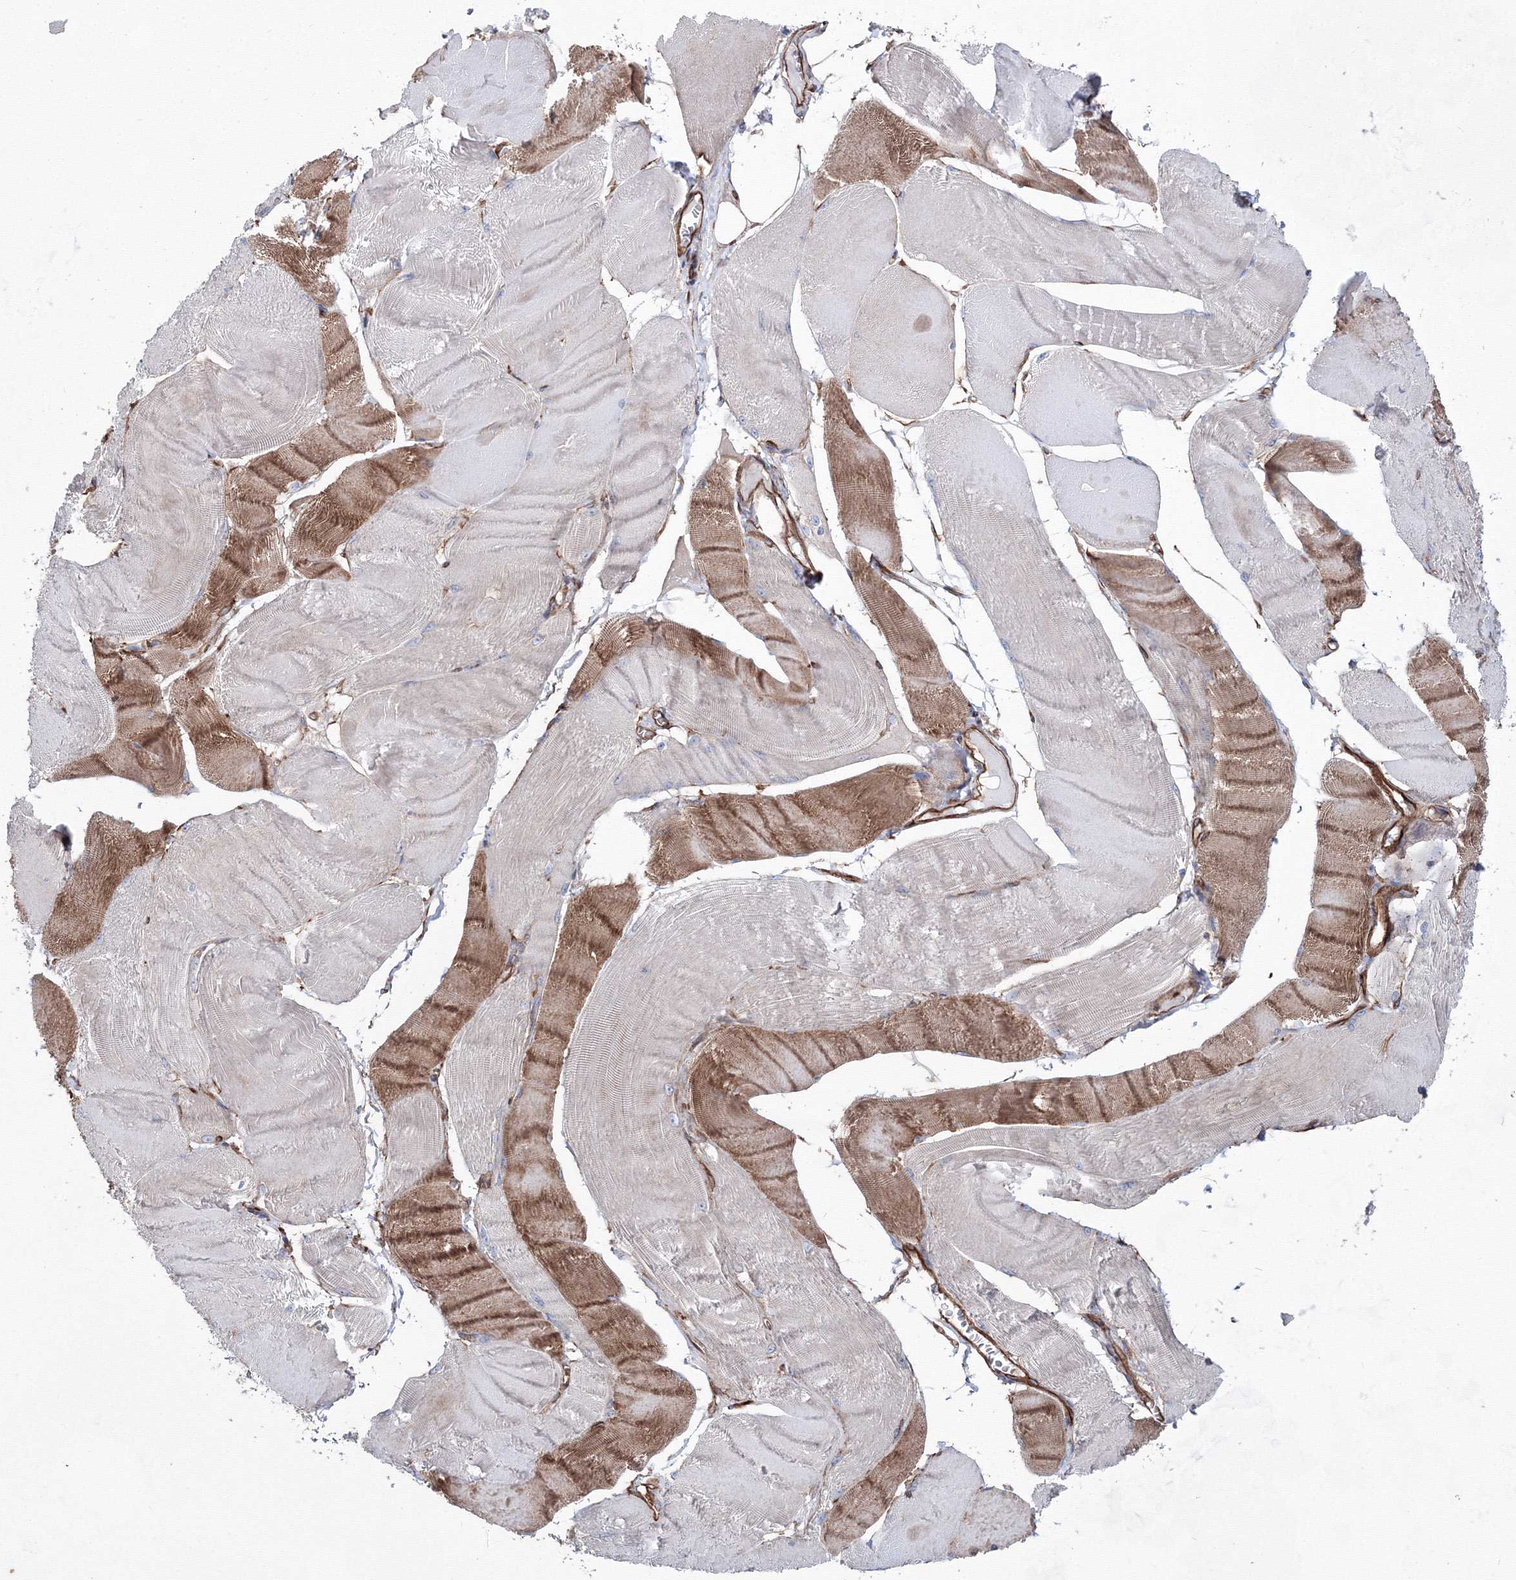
{"staining": {"intensity": "moderate", "quantity": "25%-75%", "location": "cytoplasmic/membranous"}, "tissue": "skeletal muscle", "cell_type": "Myocytes", "image_type": "normal", "snomed": [{"axis": "morphology", "description": "Normal tissue, NOS"}, {"axis": "morphology", "description": "Basal cell carcinoma"}, {"axis": "topography", "description": "Skeletal muscle"}], "caption": "Immunohistochemical staining of normal skeletal muscle reveals medium levels of moderate cytoplasmic/membranous positivity in about 25%-75% of myocytes. The protein of interest is stained brown, and the nuclei are stained in blue (DAB (3,3'-diaminobenzidine) IHC with brightfield microscopy, high magnification).", "gene": "ANKRD37", "patient": {"sex": "female", "age": 64}}